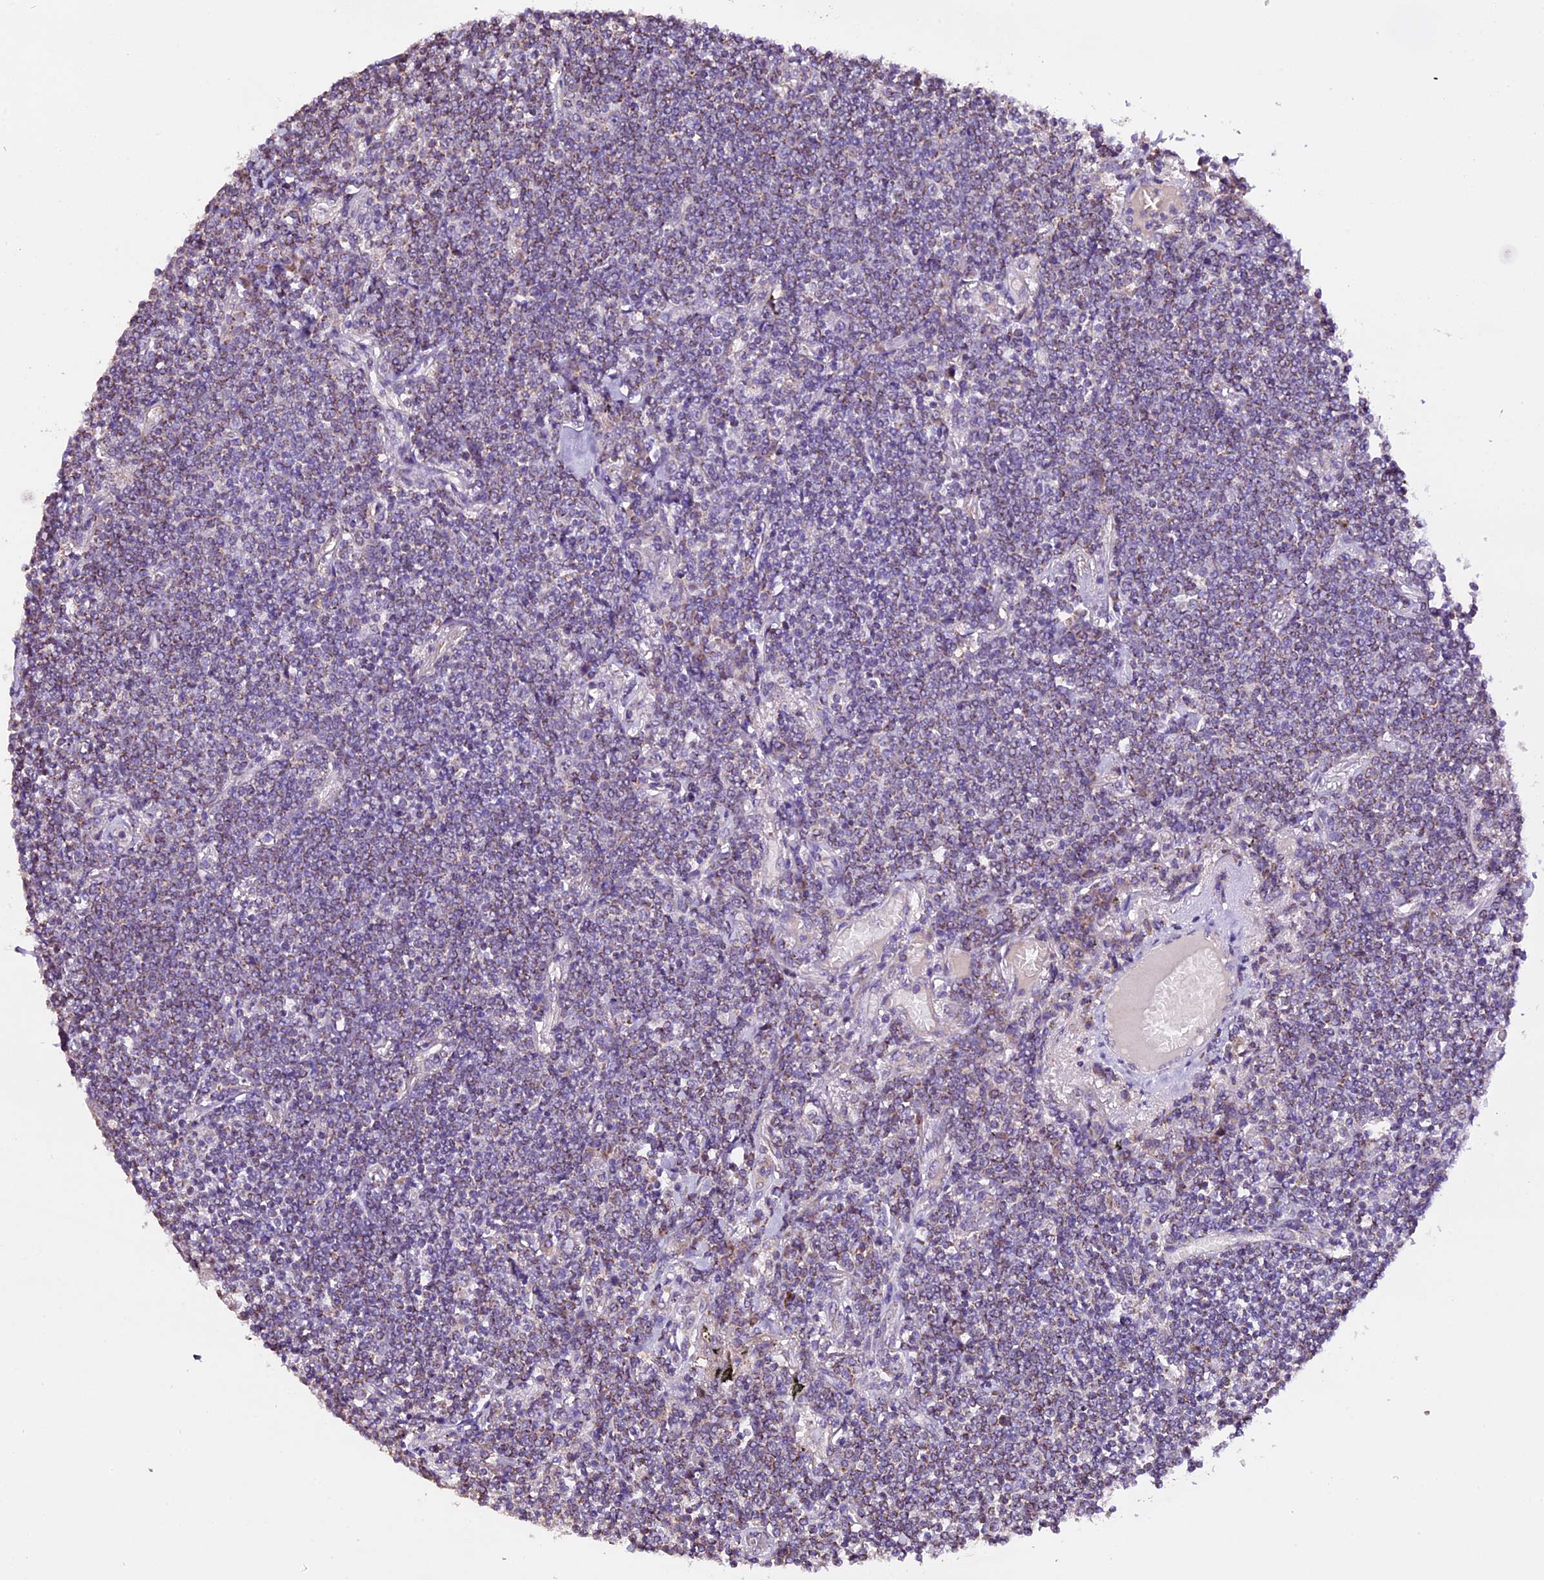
{"staining": {"intensity": "negative", "quantity": "none", "location": "none"}, "tissue": "lymphoma", "cell_type": "Tumor cells", "image_type": "cancer", "snomed": [{"axis": "morphology", "description": "Malignant lymphoma, non-Hodgkin's type, Low grade"}, {"axis": "topography", "description": "Lung"}], "caption": "IHC of lymphoma shows no staining in tumor cells. (Immunohistochemistry (ihc), brightfield microscopy, high magnification).", "gene": "DDX28", "patient": {"sex": "female", "age": 71}}